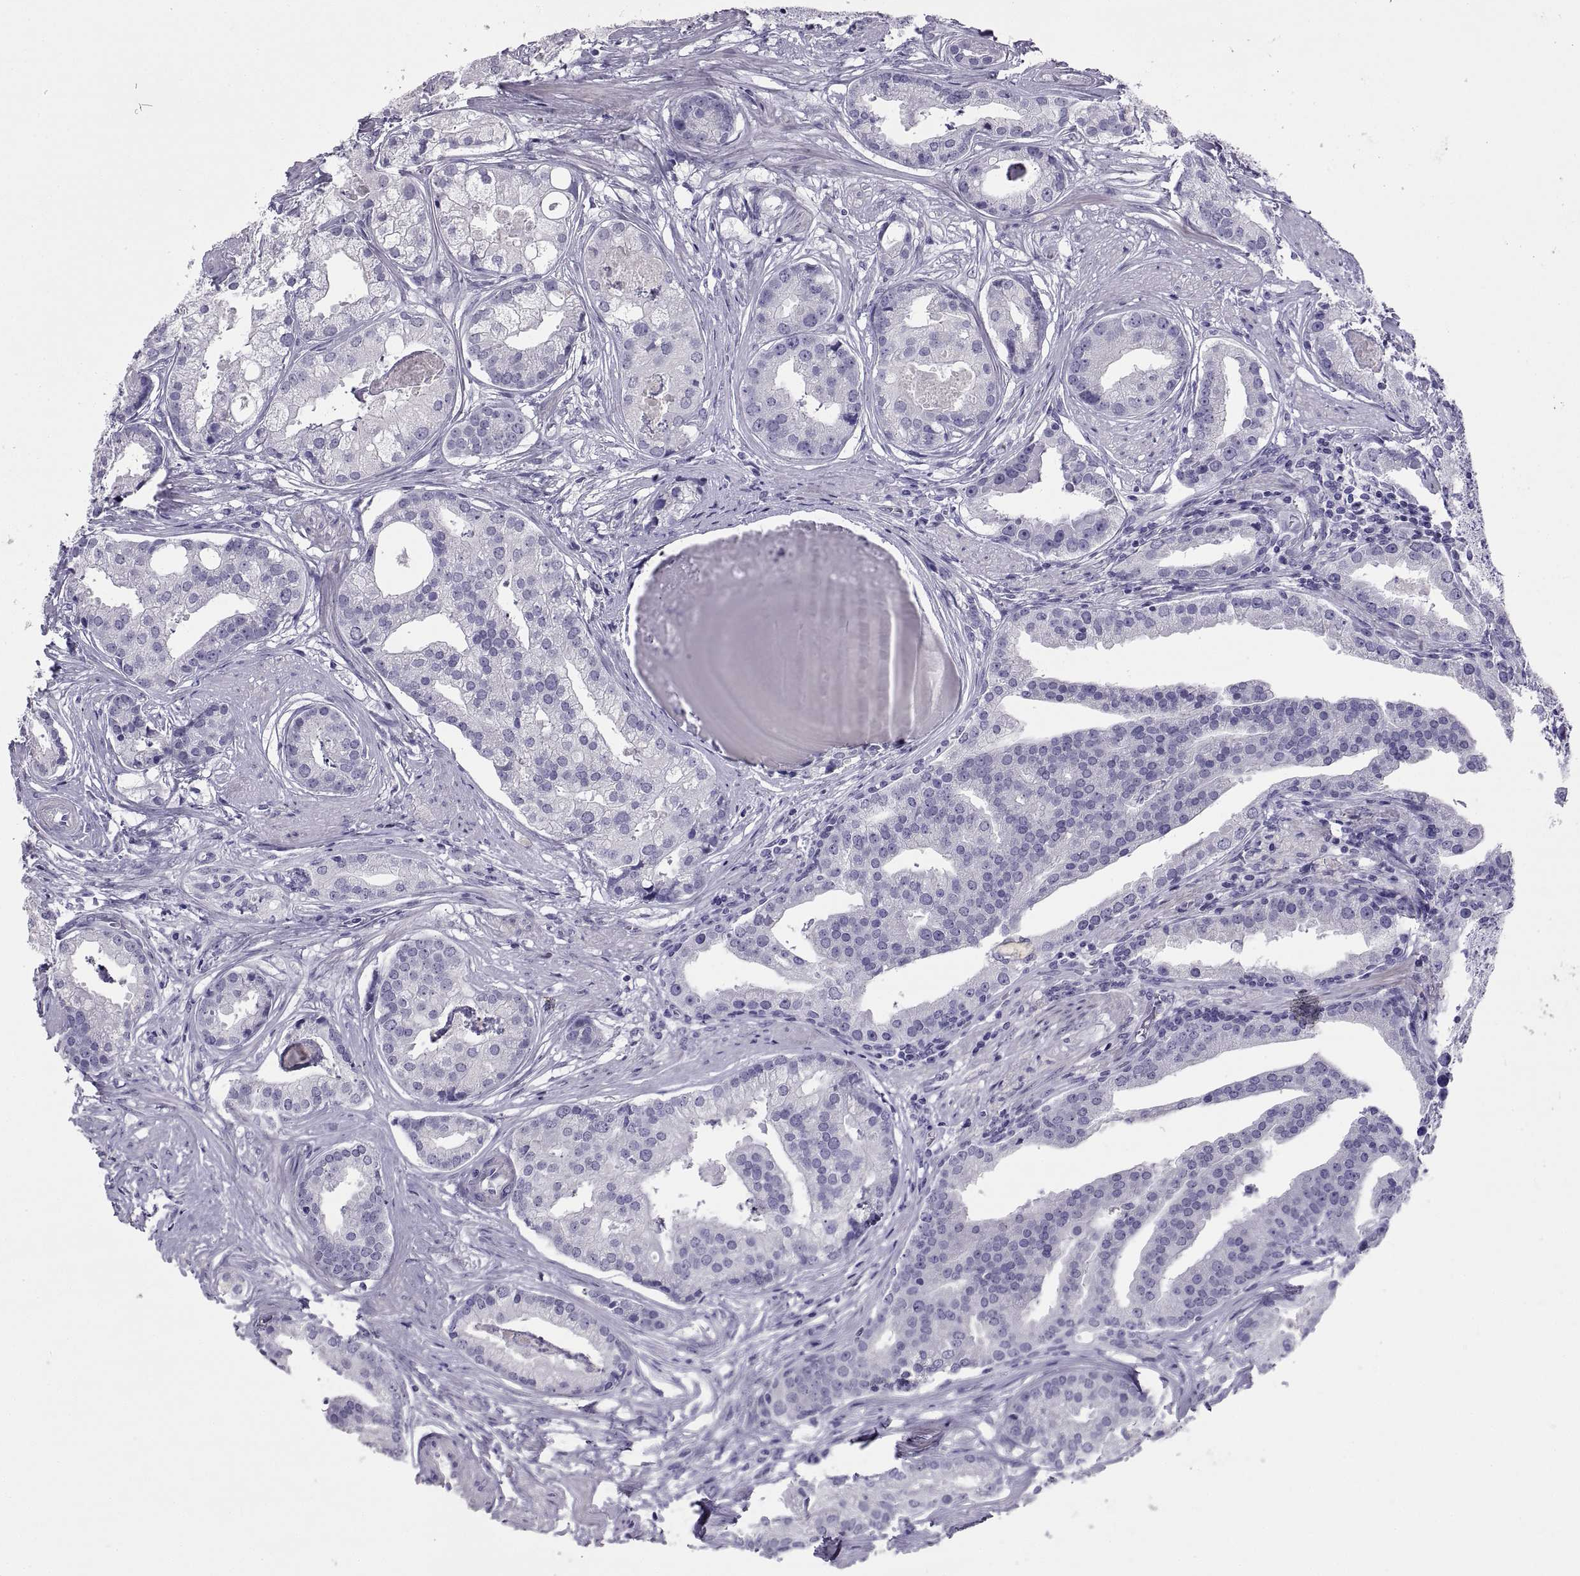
{"staining": {"intensity": "negative", "quantity": "none", "location": "none"}, "tissue": "prostate cancer", "cell_type": "Tumor cells", "image_type": "cancer", "snomed": [{"axis": "morphology", "description": "Adenocarcinoma, NOS"}, {"axis": "topography", "description": "Prostate and seminal vesicle, NOS"}, {"axis": "topography", "description": "Prostate"}], "caption": "IHC of human prostate cancer demonstrates no expression in tumor cells. (DAB (3,3'-diaminobenzidine) IHC with hematoxylin counter stain).", "gene": "RGS20", "patient": {"sex": "male", "age": 44}}